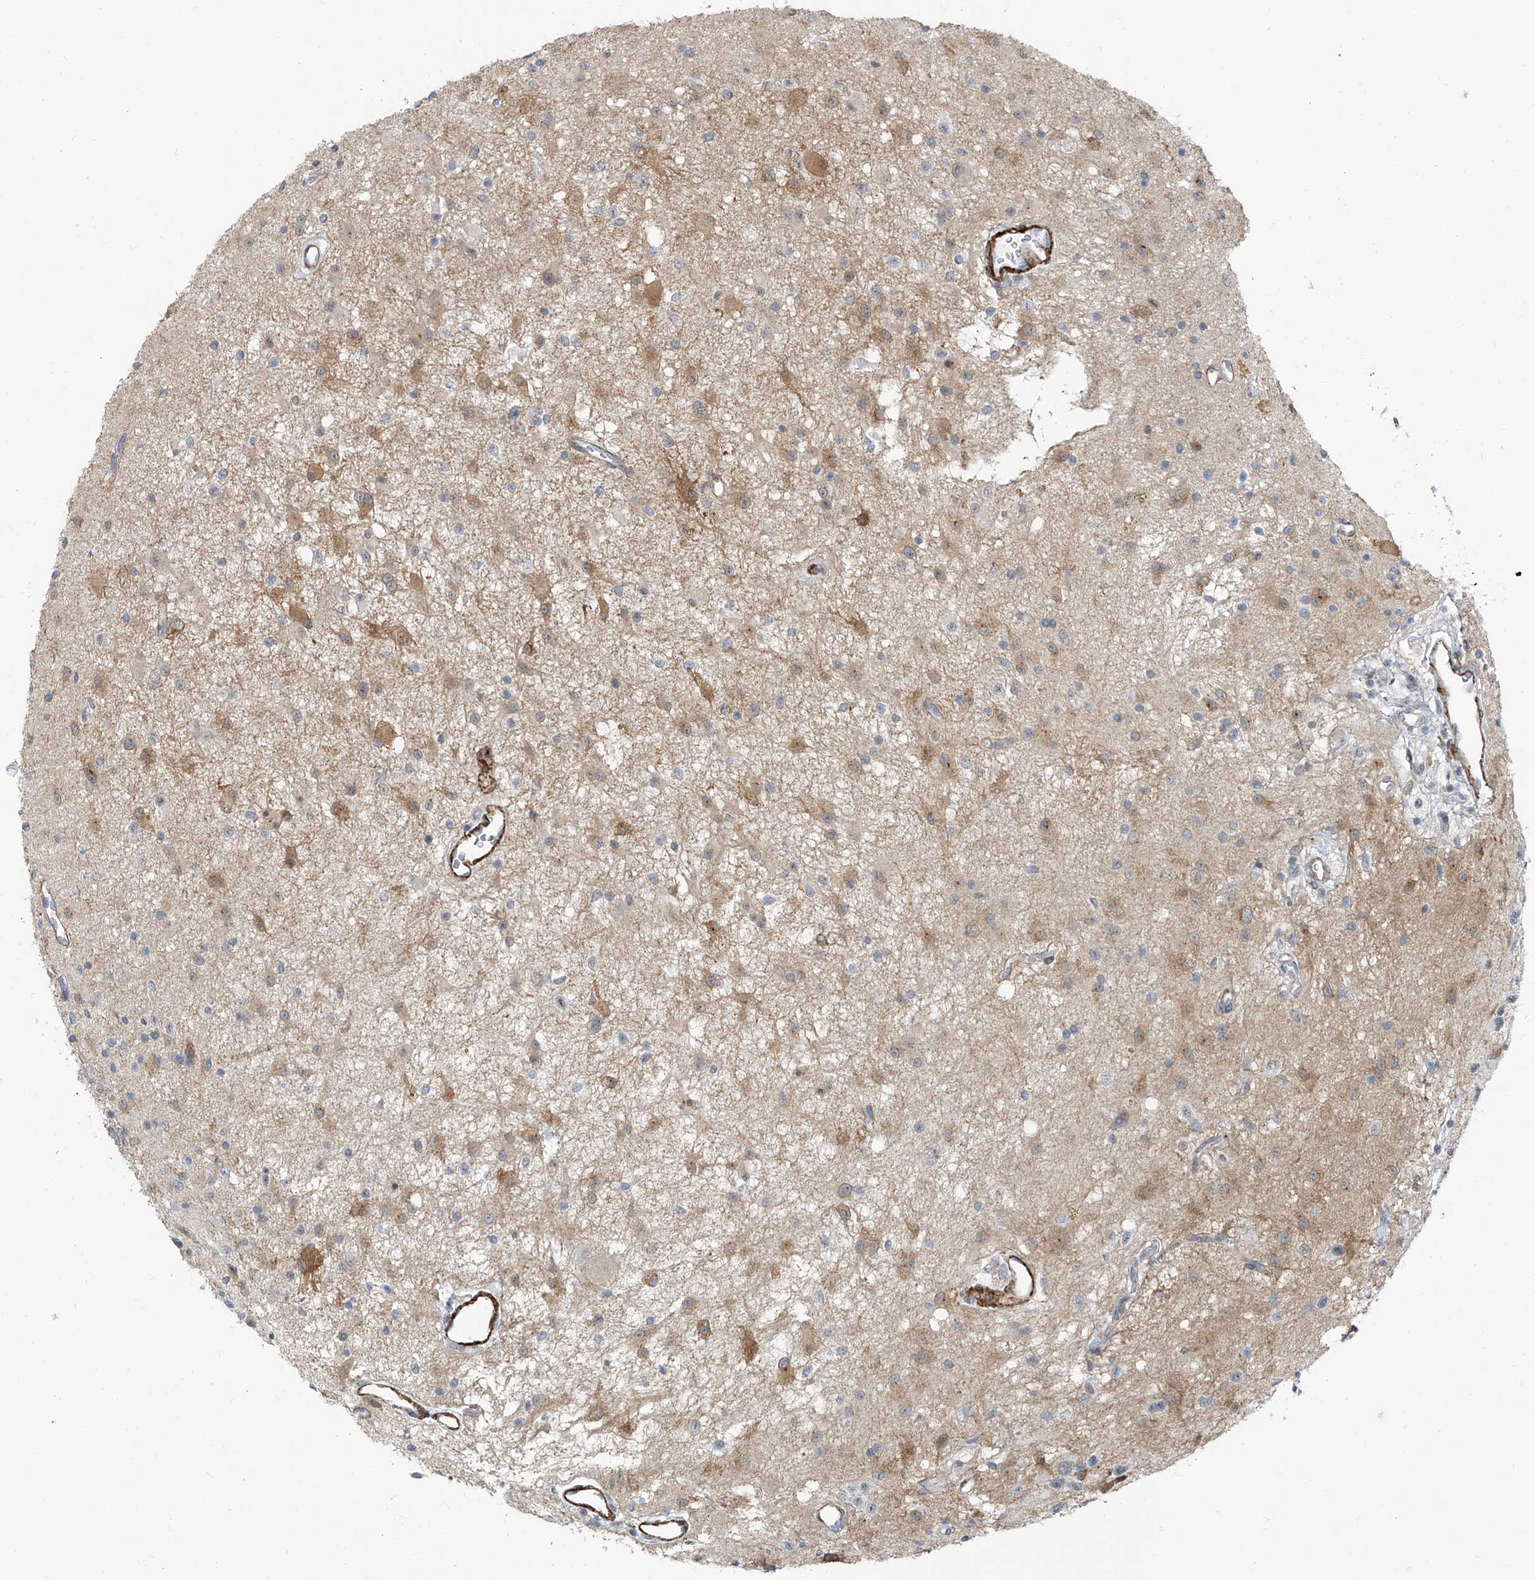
{"staining": {"intensity": "negative", "quantity": "none", "location": "none"}, "tissue": "glioma", "cell_type": "Tumor cells", "image_type": "cancer", "snomed": [{"axis": "morphology", "description": "Glioma, malignant, High grade"}, {"axis": "topography", "description": "Brain"}], "caption": "This photomicrograph is of malignant high-grade glioma stained with IHC to label a protein in brown with the nuclei are counter-stained blue. There is no positivity in tumor cells.", "gene": "TXLNB", "patient": {"sex": "male", "age": 34}}